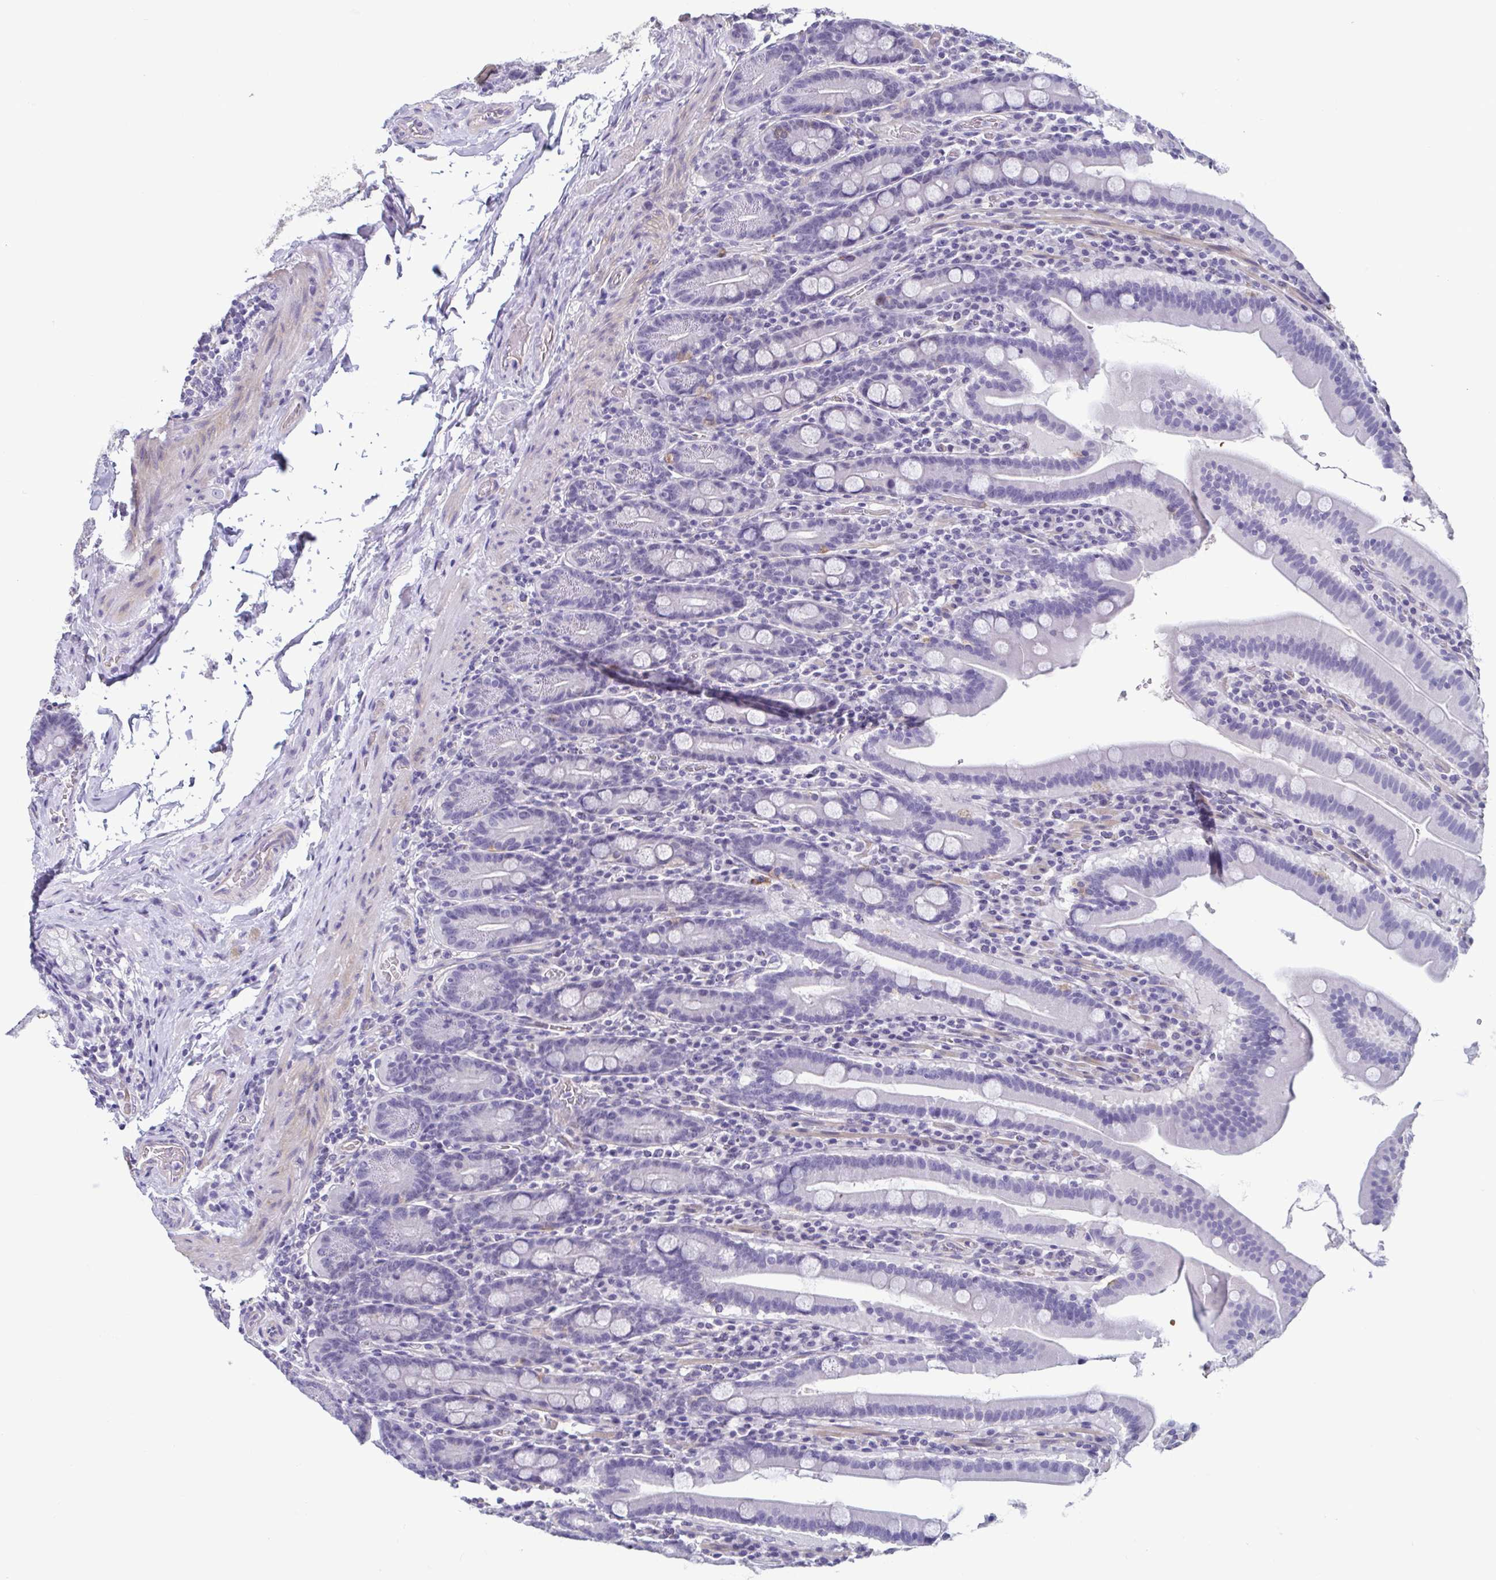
{"staining": {"intensity": "negative", "quantity": "none", "location": "none"}, "tissue": "small intestine", "cell_type": "Glandular cells", "image_type": "normal", "snomed": [{"axis": "morphology", "description": "Normal tissue, NOS"}, {"axis": "topography", "description": "Small intestine"}], "caption": "An IHC micrograph of benign small intestine is shown. There is no staining in glandular cells of small intestine. (Brightfield microscopy of DAB IHC at high magnification).", "gene": "MORC4", "patient": {"sex": "male", "age": 26}}